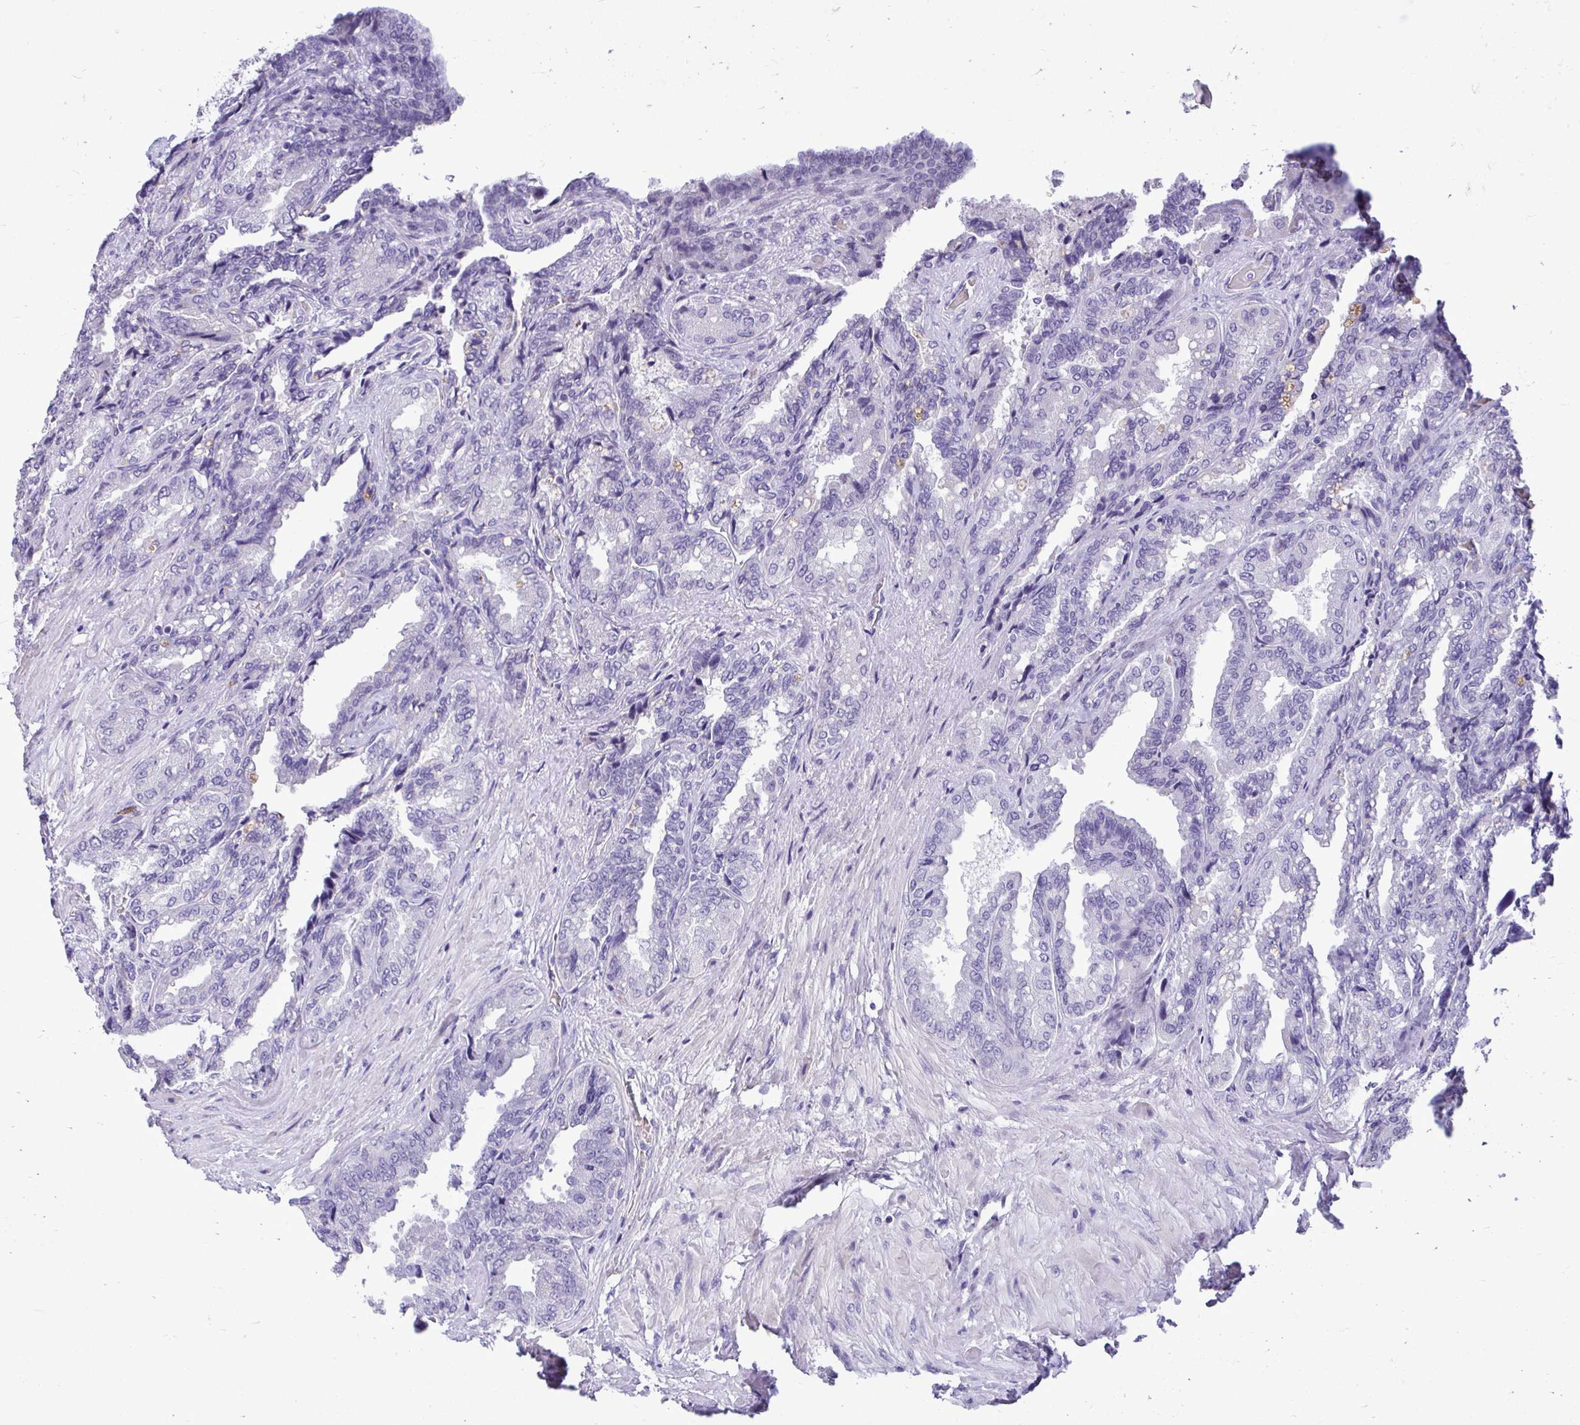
{"staining": {"intensity": "moderate", "quantity": "<25%", "location": "cytoplasmic/membranous"}, "tissue": "seminal vesicle", "cell_type": "Glandular cells", "image_type": "normal", "snomed": [{"axis": "morphology", "description": "Normal tissue, NOS"}, {"axis": "topography", "description": "Seminal veicle"}], "caption": "About <25% of glandular cells in unremarkable seminal vesicle reveal moderate cytoplasmic/membranous protein expression as visualized by brown immunohistochemical staining.", "gene": "CDC20", "patient": {"sex": "male", "age": 68}}